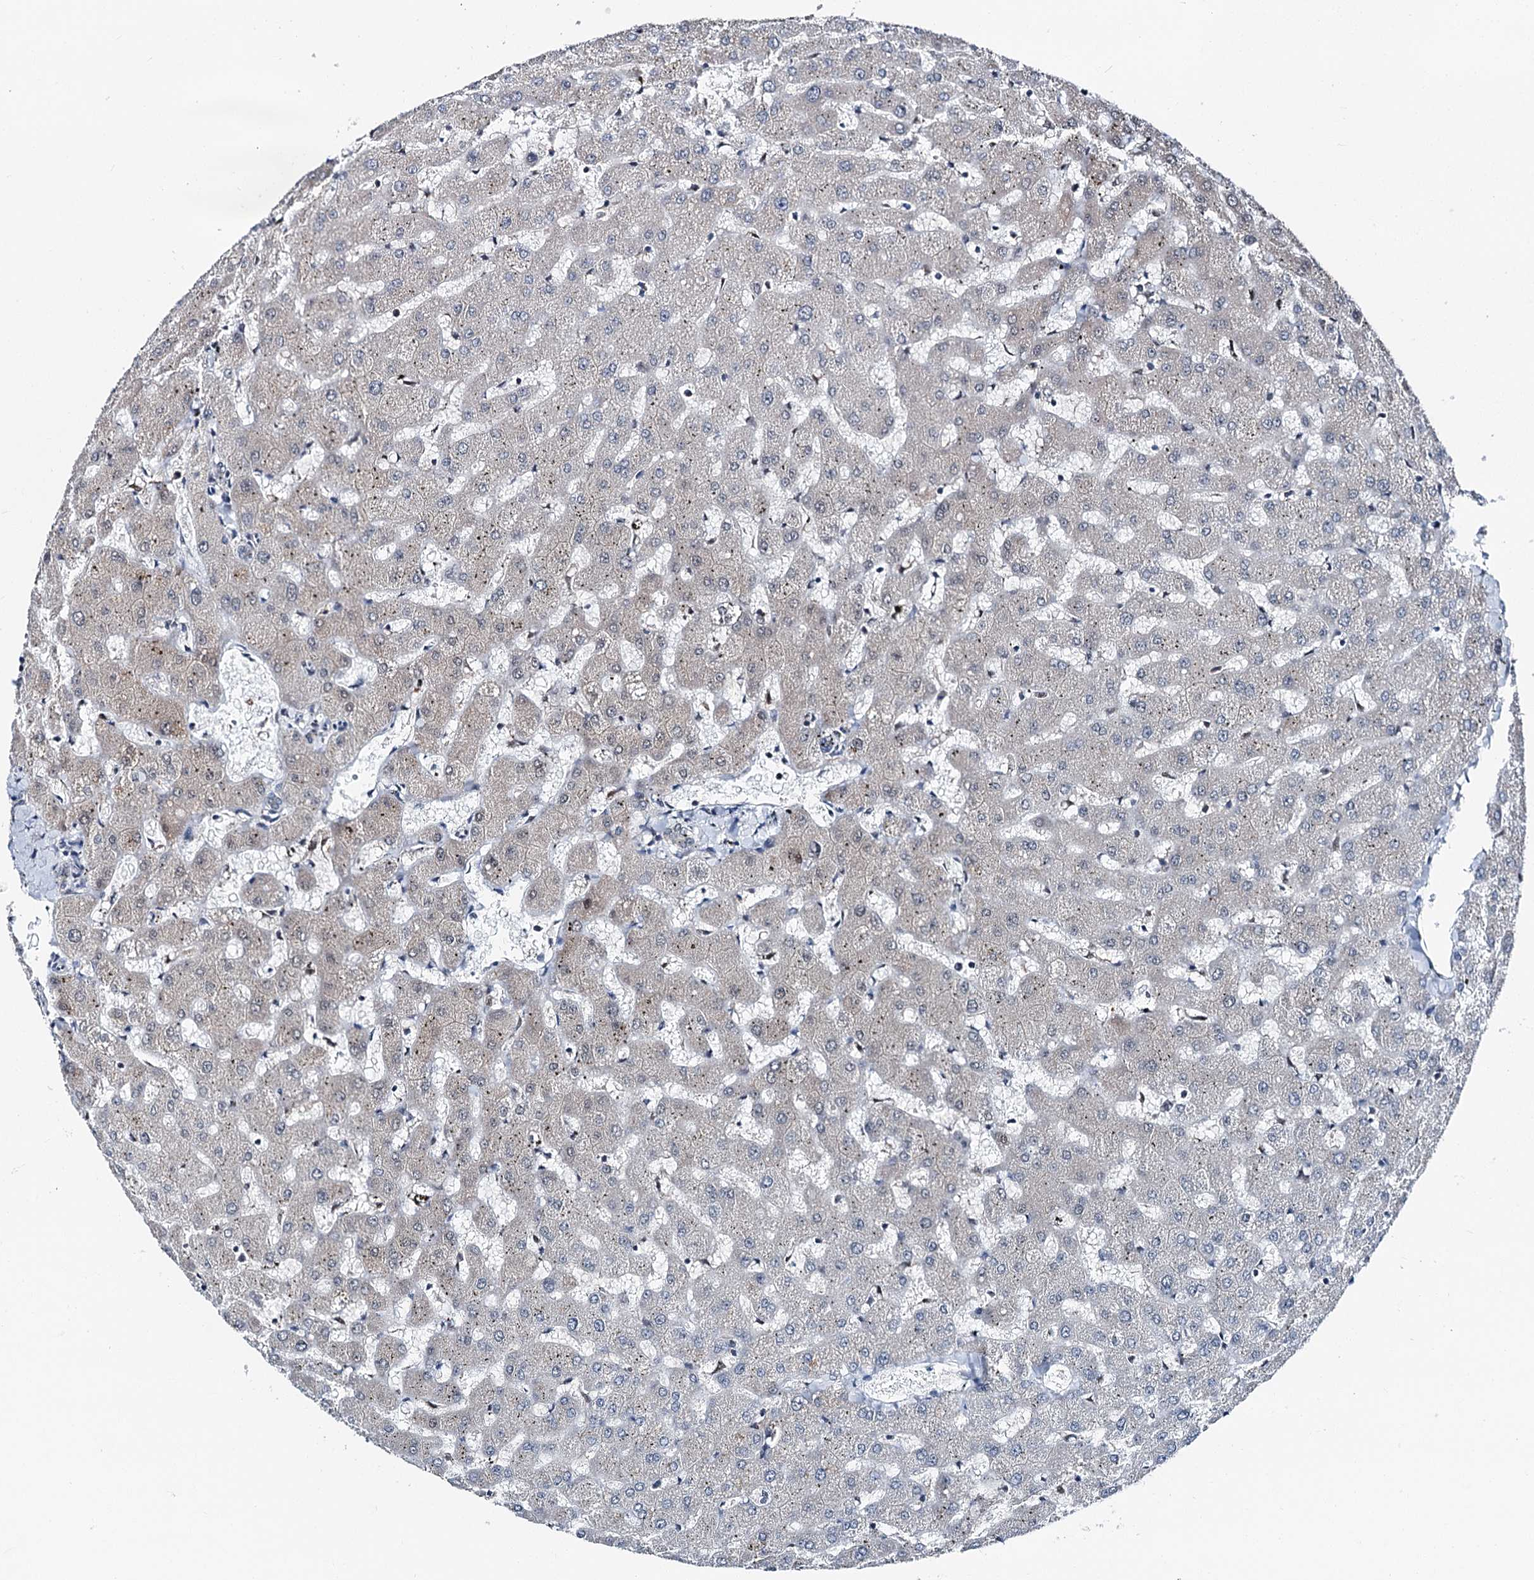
{"staining": {"intensity": "negative", "quantity": "none", "location": "none"}, "tissue": "liver", "cell_type": "Cholangiocytes", "image_type": "normal", "snomed": [{"axis": "morphology", "description": "Normal tissue, NOS"}, {"axis": "topography", "description": "Liver"}], "caption": "Micrograph shows no significant protein staining in cholangiocytes of unremarkable liver.", "gene": "PSMD13", "patient": {"sex": "female", "age": 63}}